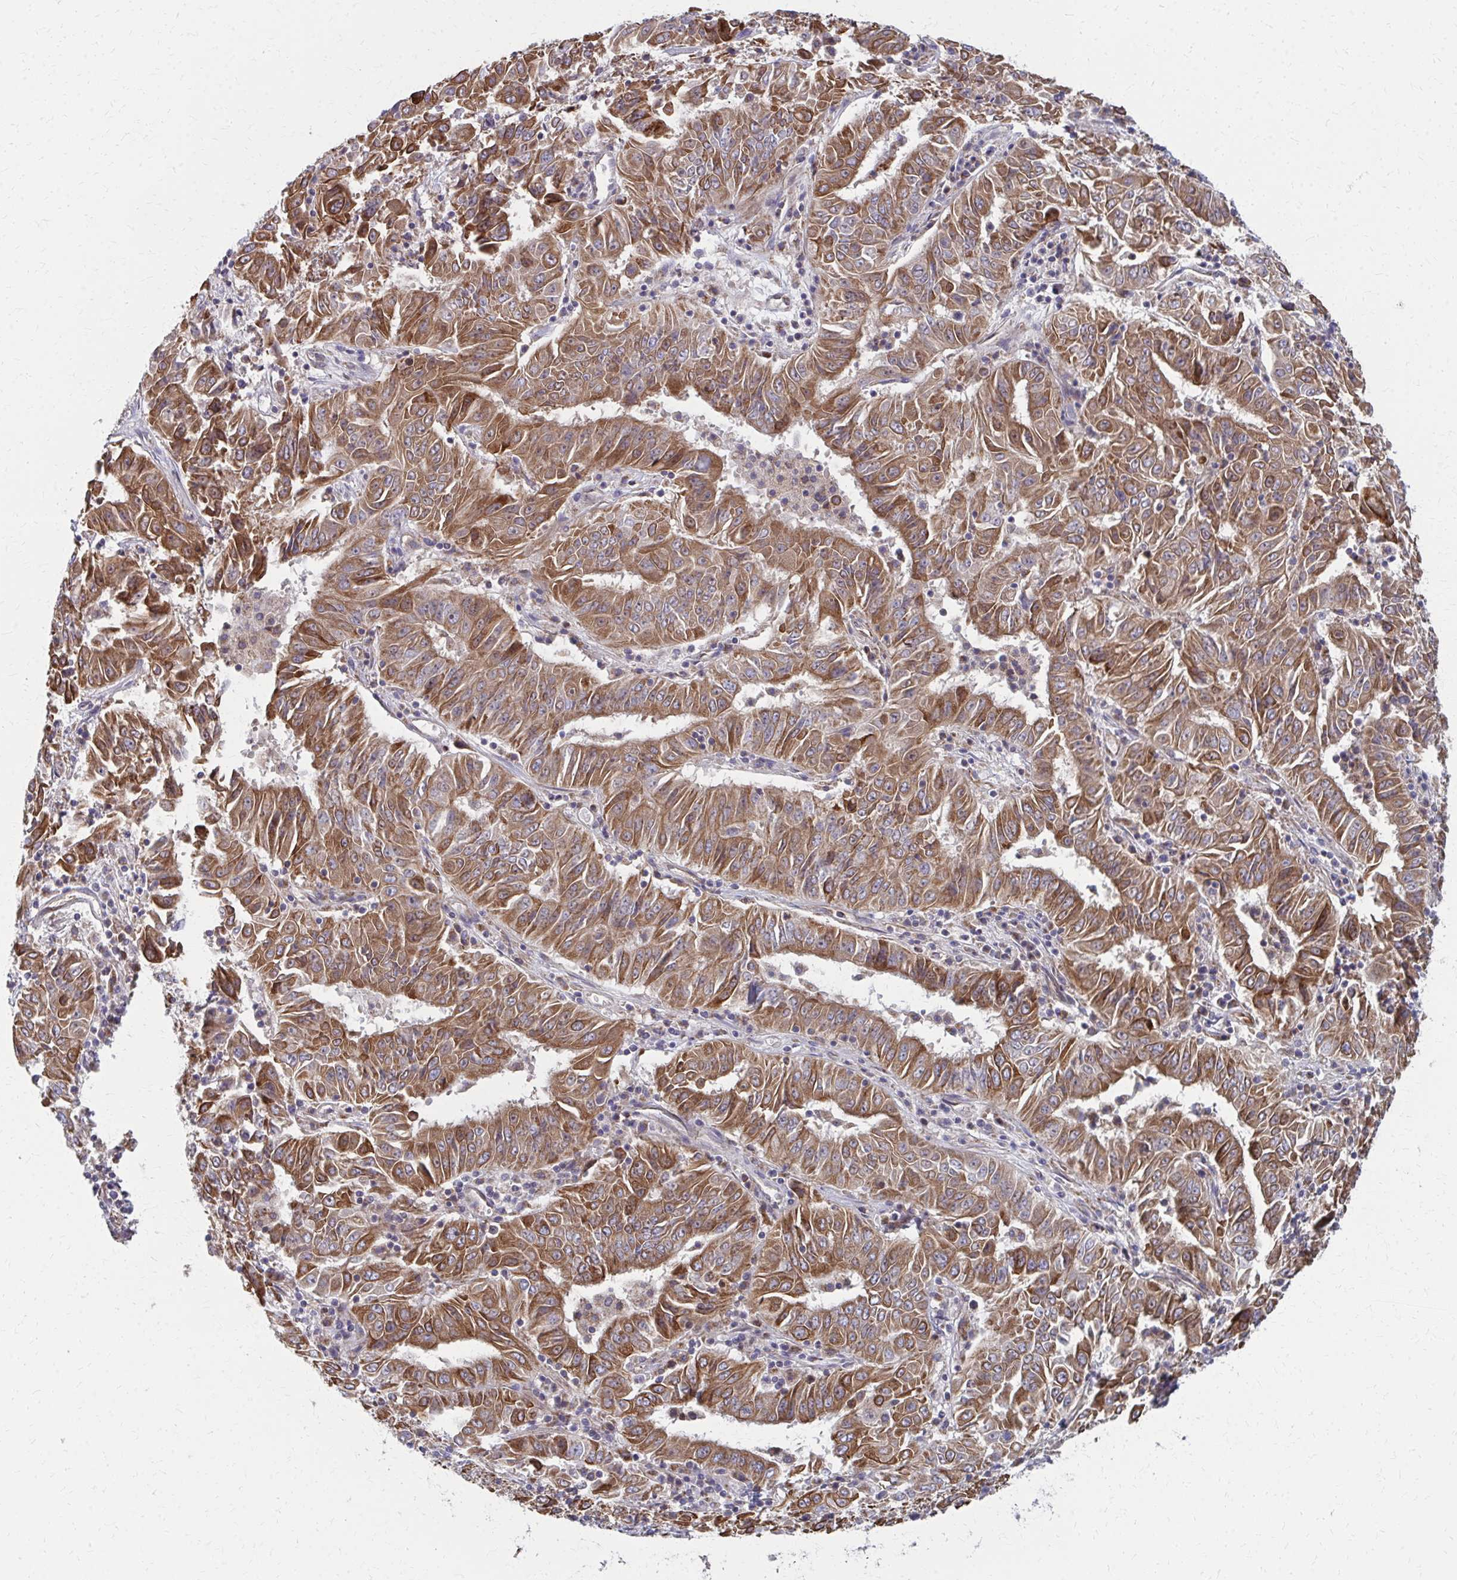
{"staining": {"intensity": "moderate", "quantity": ">75%", "location": "cytoplasmic/membranous"}, "tissue": "pancreatic cancer", "cell_type": "Tumor cells", "image_type": "cancer", "snomed": [{"axis": "morphology", "description": "Adenocarcinoma, NOS"}, {"axis": "topography", "description": "Pancreas"}], "caption": "Approximately >75% of tumor cells in human pancreatic cancer display moderate cytoplasmic/membranous protein expression as visualized by brown immunohistochemical staining.", "gene": "FAHD1", "patient": {"sex": "male", "age": 63}}